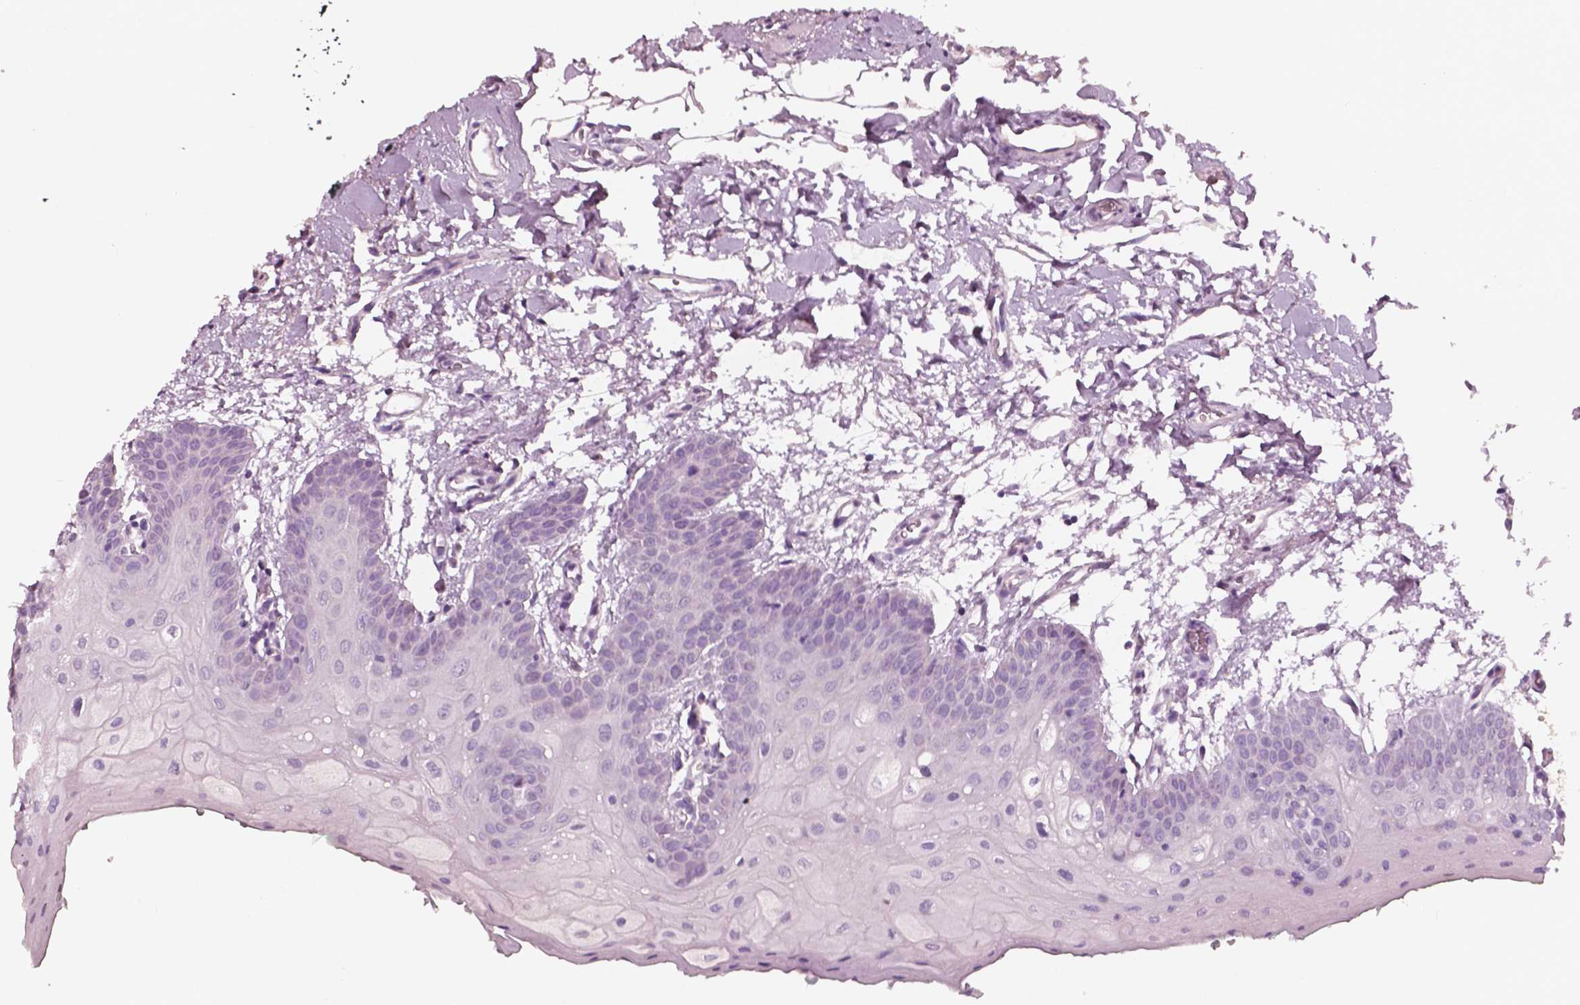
{"staining": {"intensity": "negative", "quantity": "none", "location": "none"}, "tissue": "oral mucosa", "cell_type": "Squamous epithelial cells", "image_type": "normal", "snomed": [{"axis": "morphology", "description": "Normal tissue, NOS"}, {"axis": "morphology", "description": "Squamous cell carcinoma, NOS"}, {"axis": "topography", "description": "Oral tissue"}, {"axis": "topography", "description": "Head-Neck"}], "caption": "This is an immunohistochemistry micrograph of unremarkable oral mucosa. There is no expression in squamous epithelial cells.", "gene": "PLA2R1", "patient": {"sex": "female", "age": 50}}